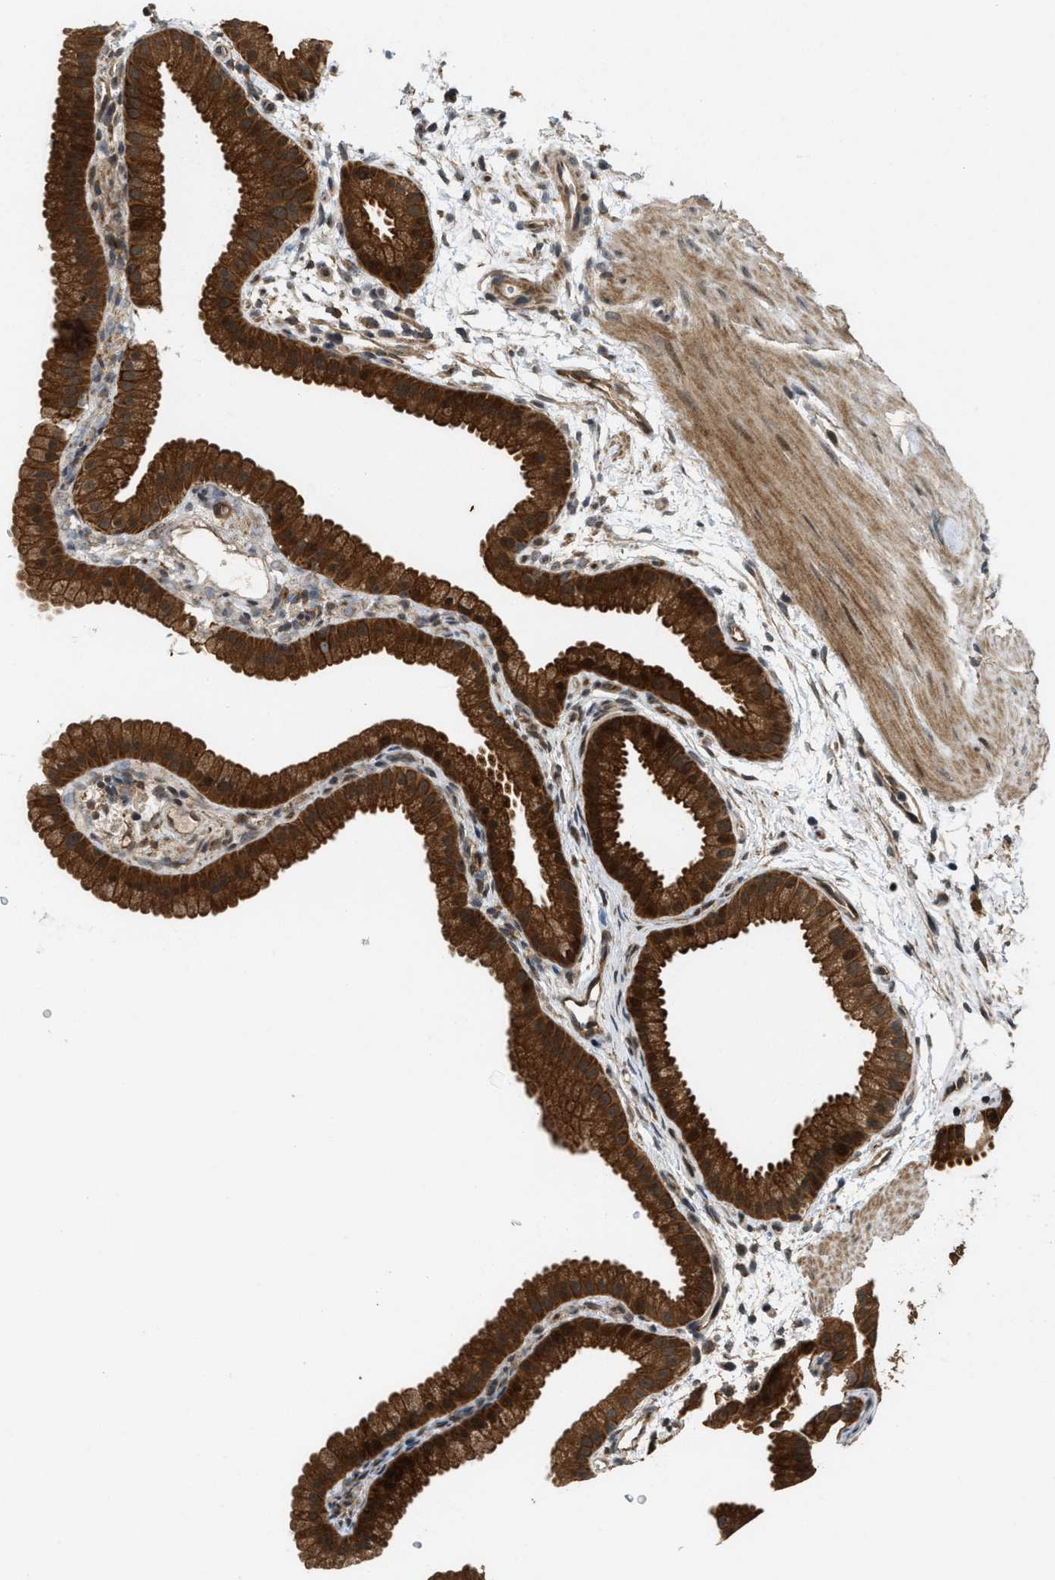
{"staining": {"intensity": "strong", "quantity": ">75%", "location": "cytoplasmic/membranous"}, "tissue": "gallbladder", "cell_type": "Glandular cells", "image_type": "normal", "snomed": [{"axis": "morphology", "description": "Normal tissue, NOS"}, {"axis": "topography", "description": "Gallbladder"}], "caption": "High-magnification brightfield microscopy of unremarkable gallbladder stained with DAB (3,3'-diaminobenzidine) (brown) and counterstained with hematoxylin (blue). glandular cells exhibit strong cytoplasmic/membranous staining is present in about>75% of cells. (DAB (3,3'-diaminobenzidine) IHC with brightfield microscopy, high magnification).", "gene": "DNAJC28", "patient": {"sex": "female", "age": 64}}